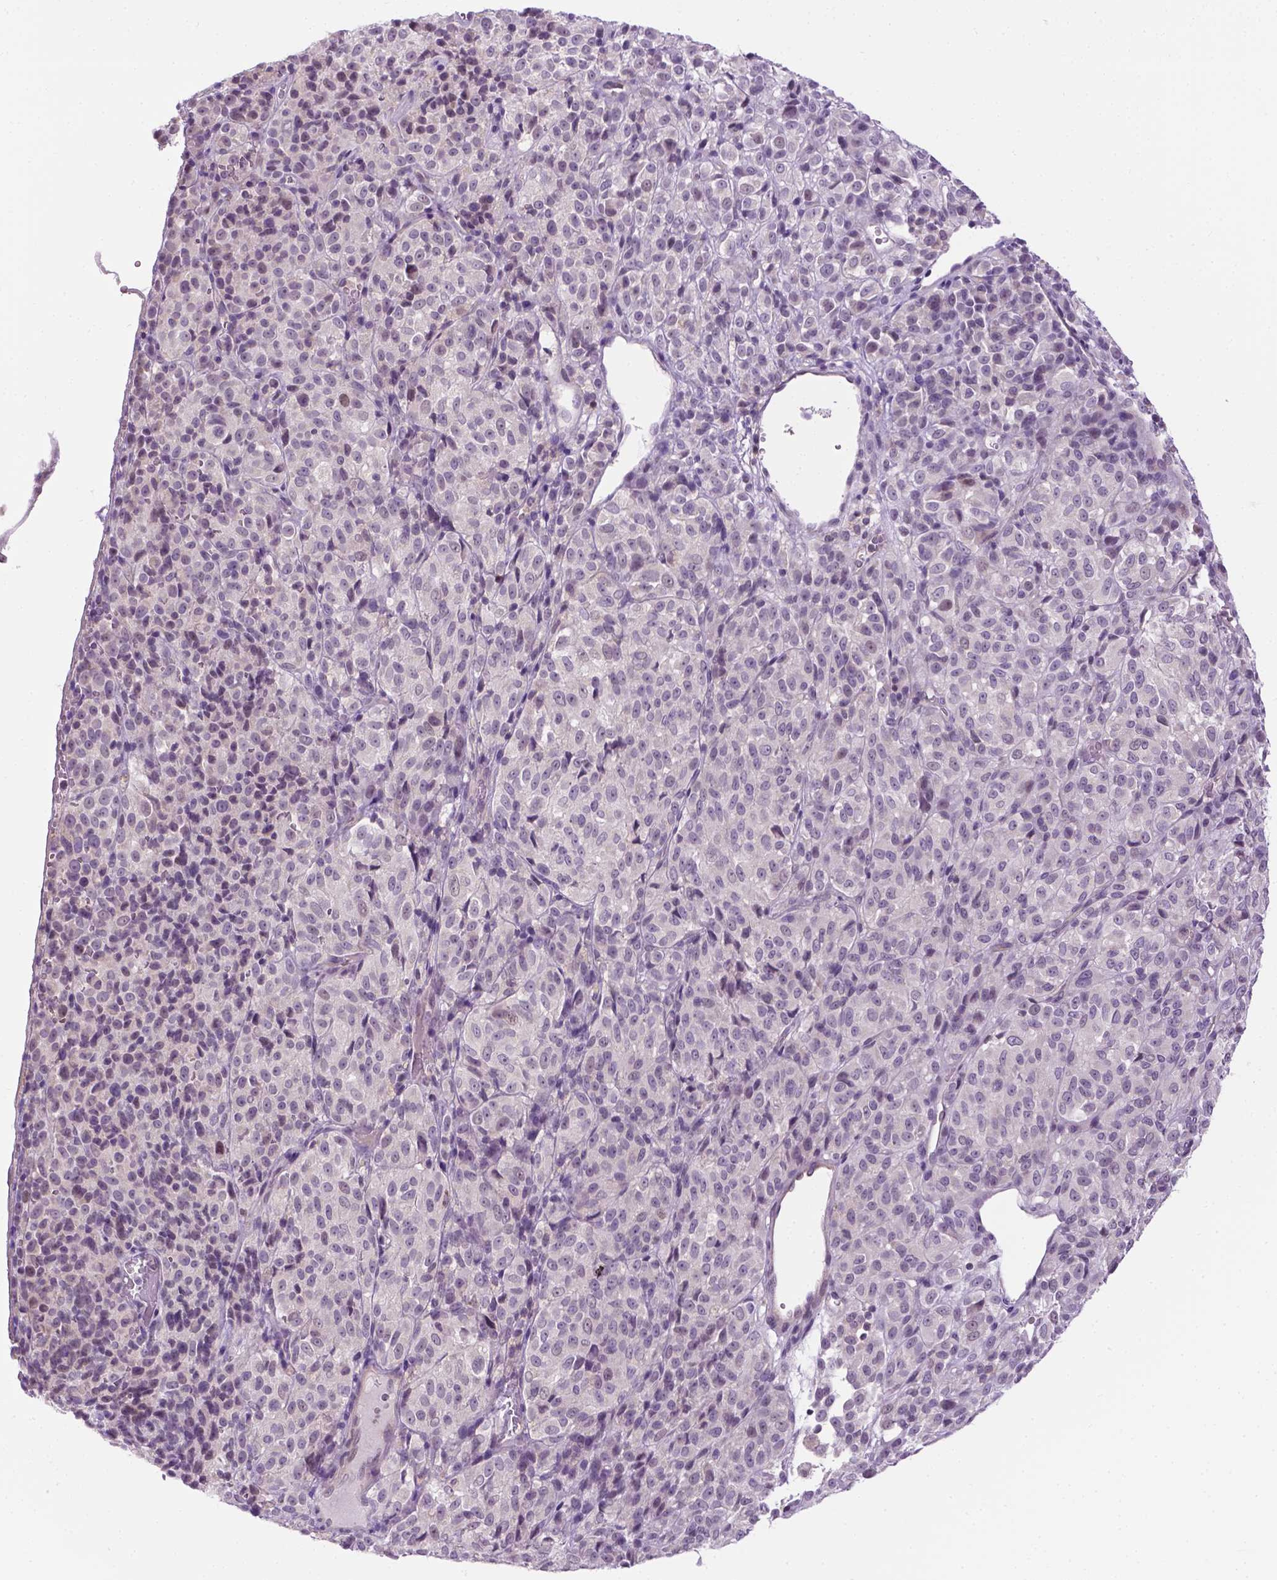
{"staining": {"intensity": "negative", "quantity": "none", "location": "none"}, "tissue": "melanoma", "cell_type": "Tumor cells", "image_type": "cancer", "snomed": [{"axis": "morphology", "description": "Malignant melanoma, Metastatic site"}, {"axis": "topography", "description": "Brain"}], "caption": "Immunohistochemistry of melanoma demonstrates no expression in tumor cells.", "gene": "DENND4A", "patient": {"sex": "female", "age": 56}}